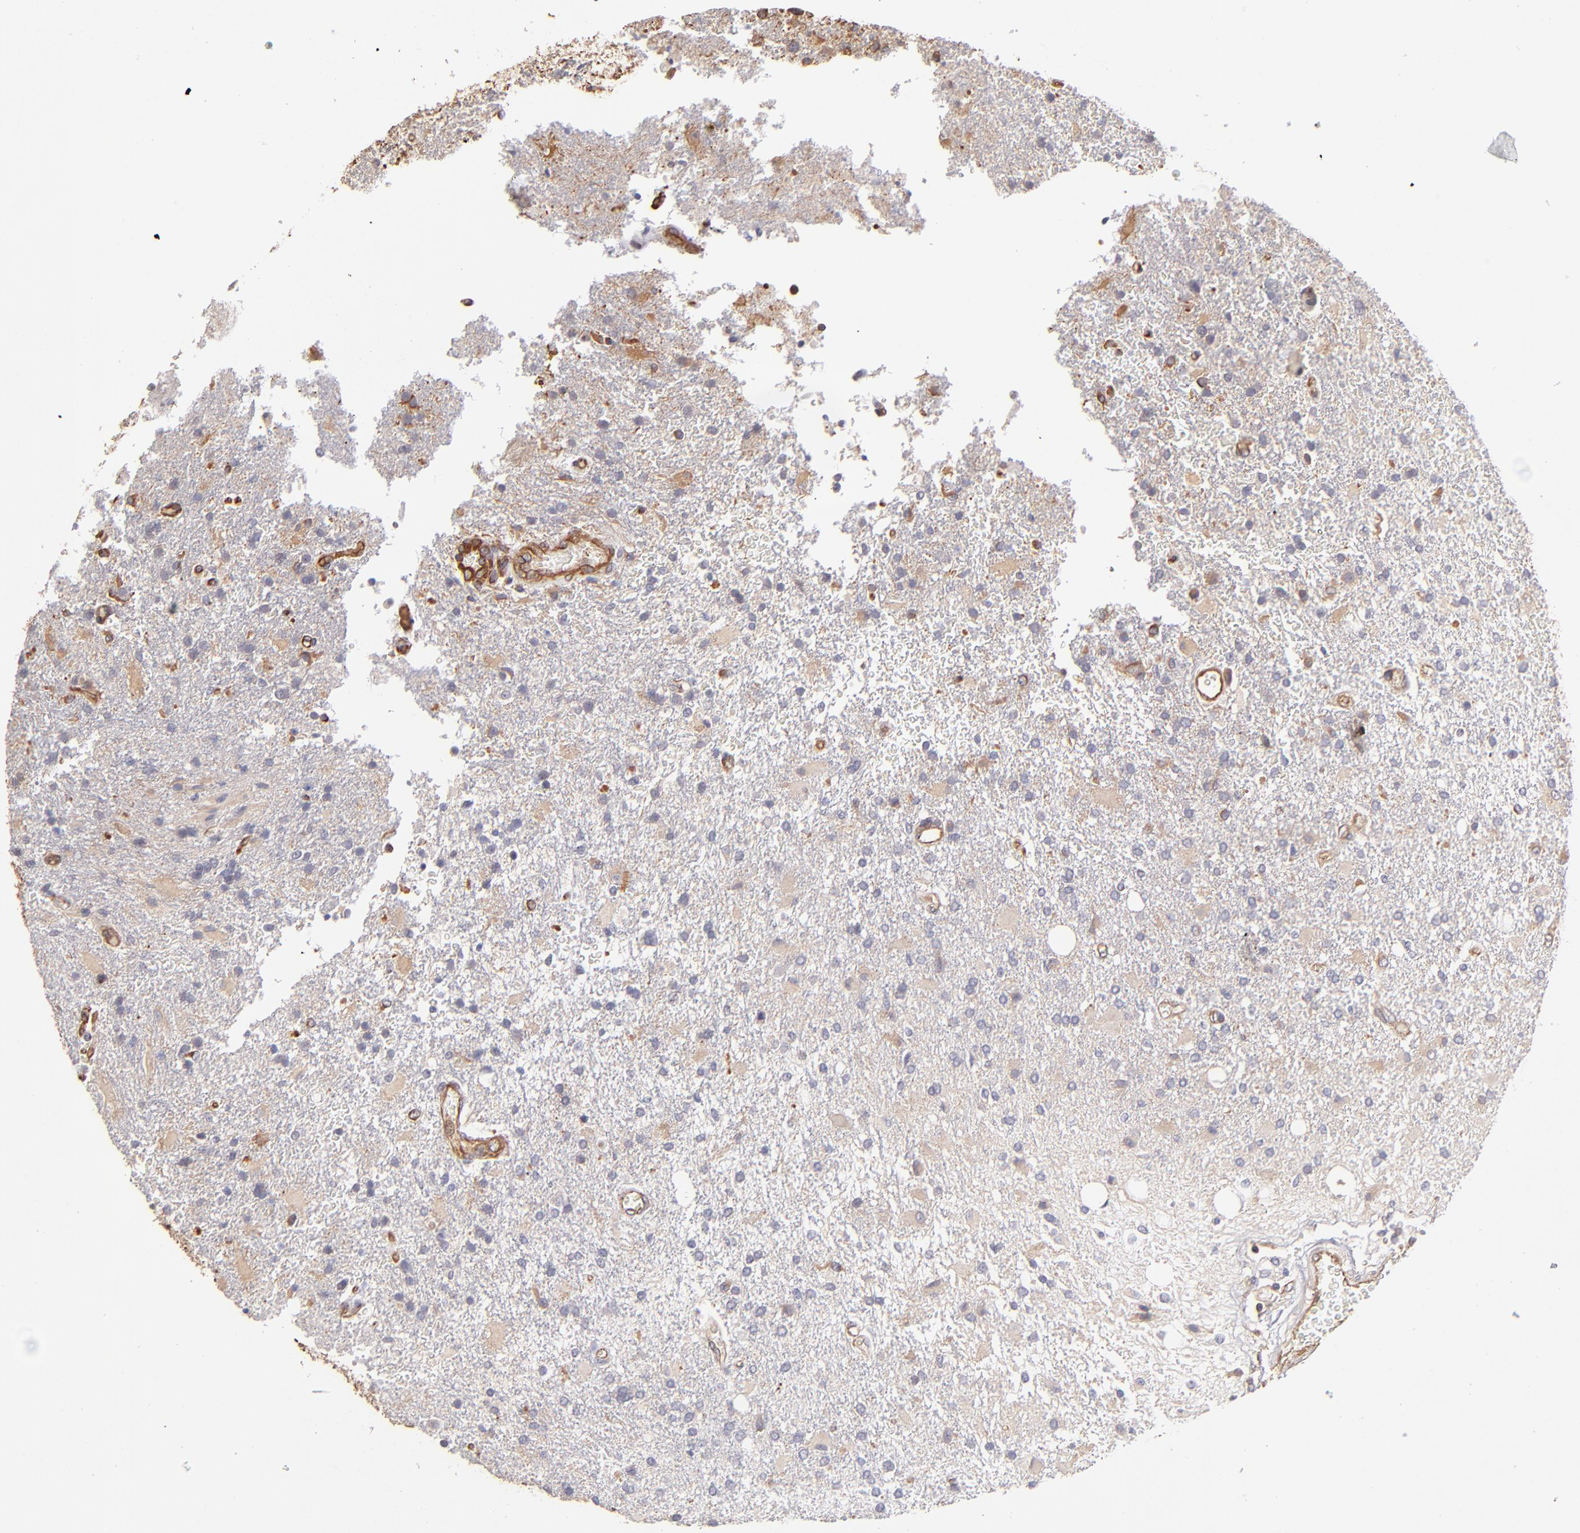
{"staining": {"intensity": "weak", "quantity": "<25%", "location": "cytoplasmic/membranous"}, "tissue": "glioma", "cell_type": "Tumor cells", "image_type": "cancer", "snomed": [{"axis": "morphology", "description": "Glioma, malignant, High grade"}, {"axis": "topography", "description": "Cerebral cortex"}], "caption": "A high-resolution micrograph shows IHC staining of high-grade glioma (malignant), which reveals no significant expression in tumor cells.", "gene": "ABCC1", "patient": {"sex": "male", "age": 79}}